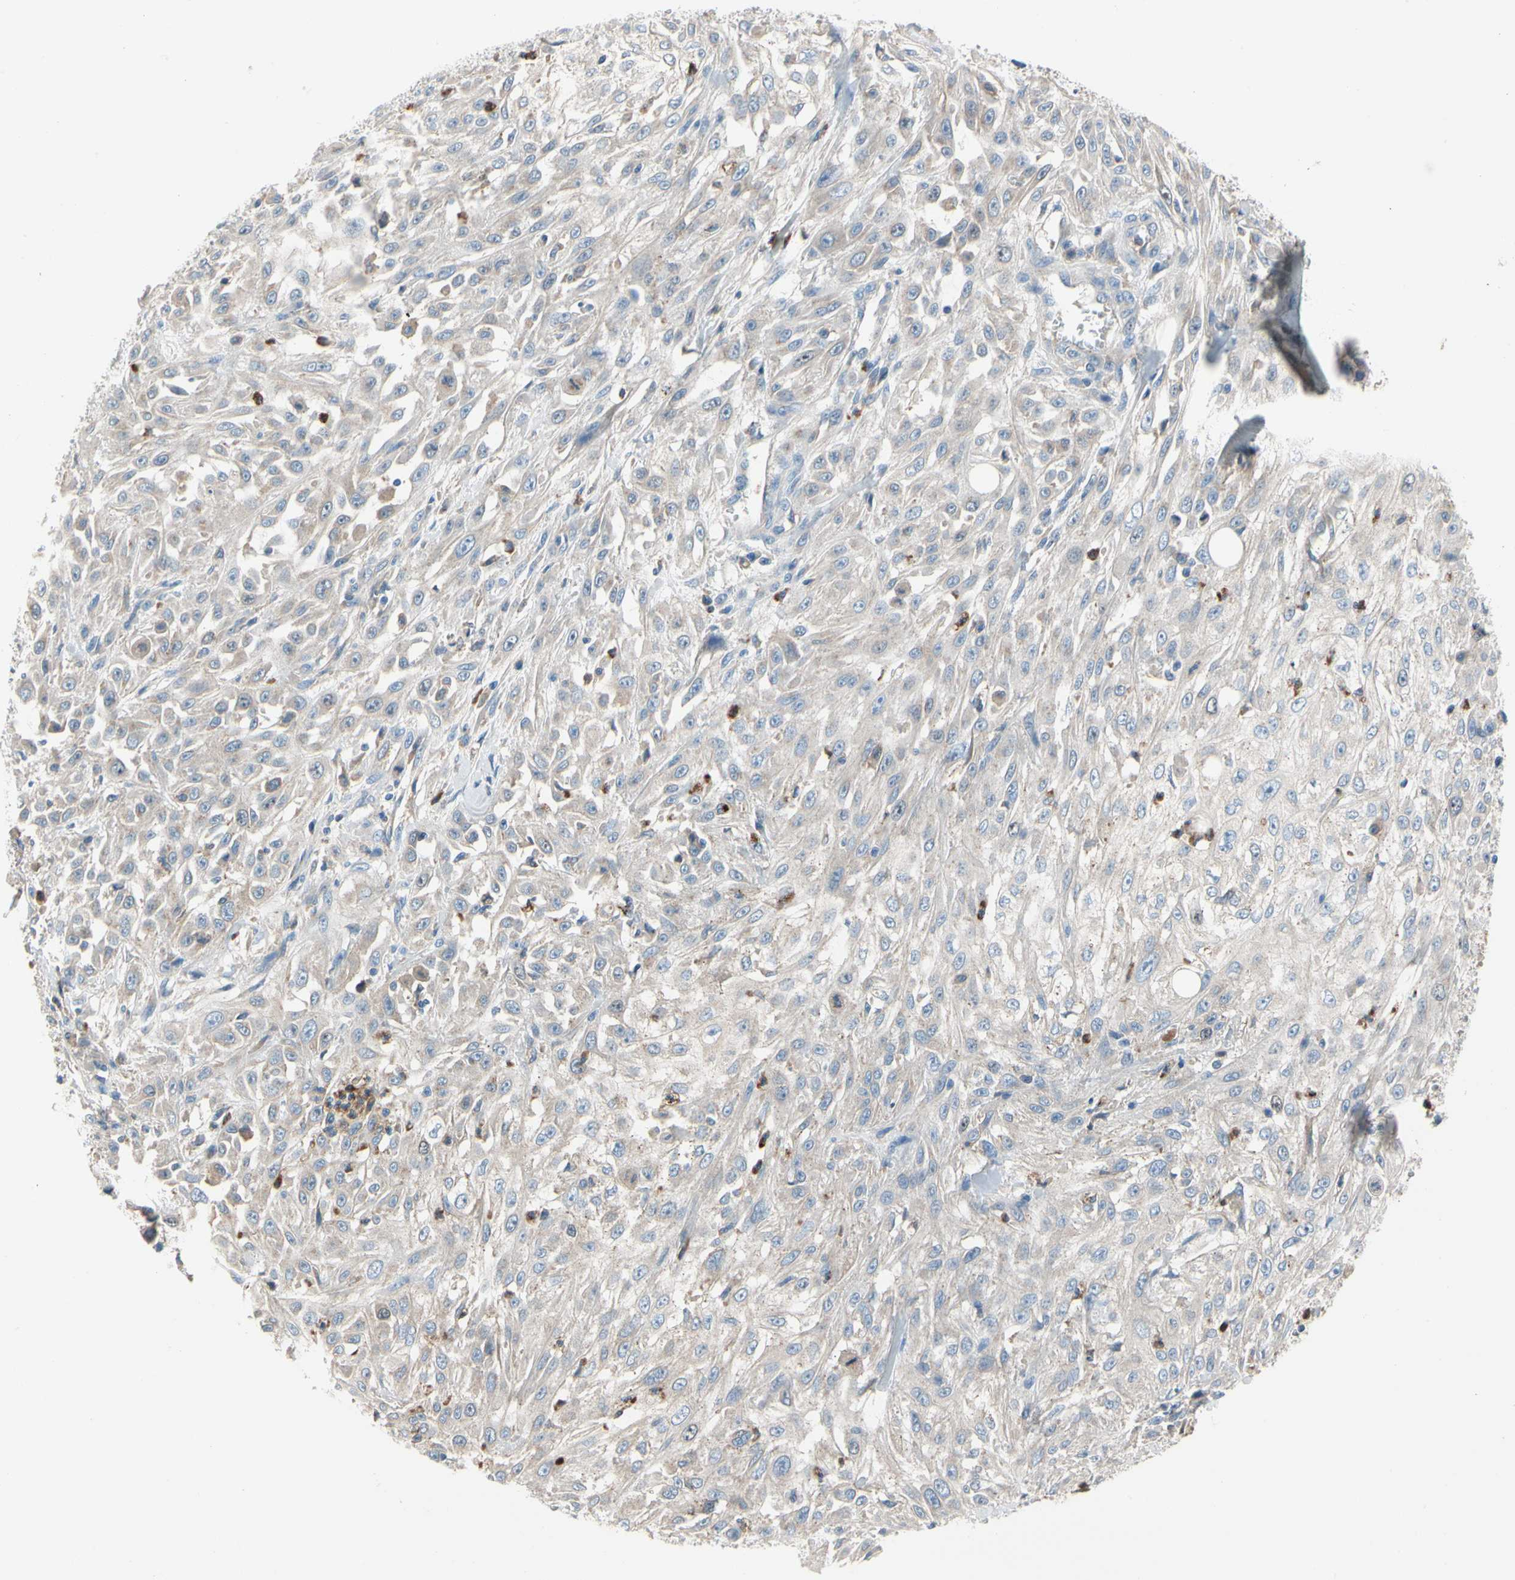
{"staining": {"intensity": "negative", "quantity": "none", "location": "none"}, "tissue": "skin cancer", "cell_type": "Tumor cells", "image_type": "cancer", "snomed": [{"axis": "morphology", "description": "Squamous cell carcinoma, NOS"}, {"axis": "topography", "description": "Skin"}], "caption": "Tumor cells show no significant protein staining in skin cancer (squamous cell carcinoma). The staining was performed using DAB (3,3'-diaminobenzidine) to visualize the protein expression in brown, while the nuclei were stained in blue with hematoxylin (Magnification: 20x).", "gene": "HJURP", "patient": {"sex": "male", "age": 75}}